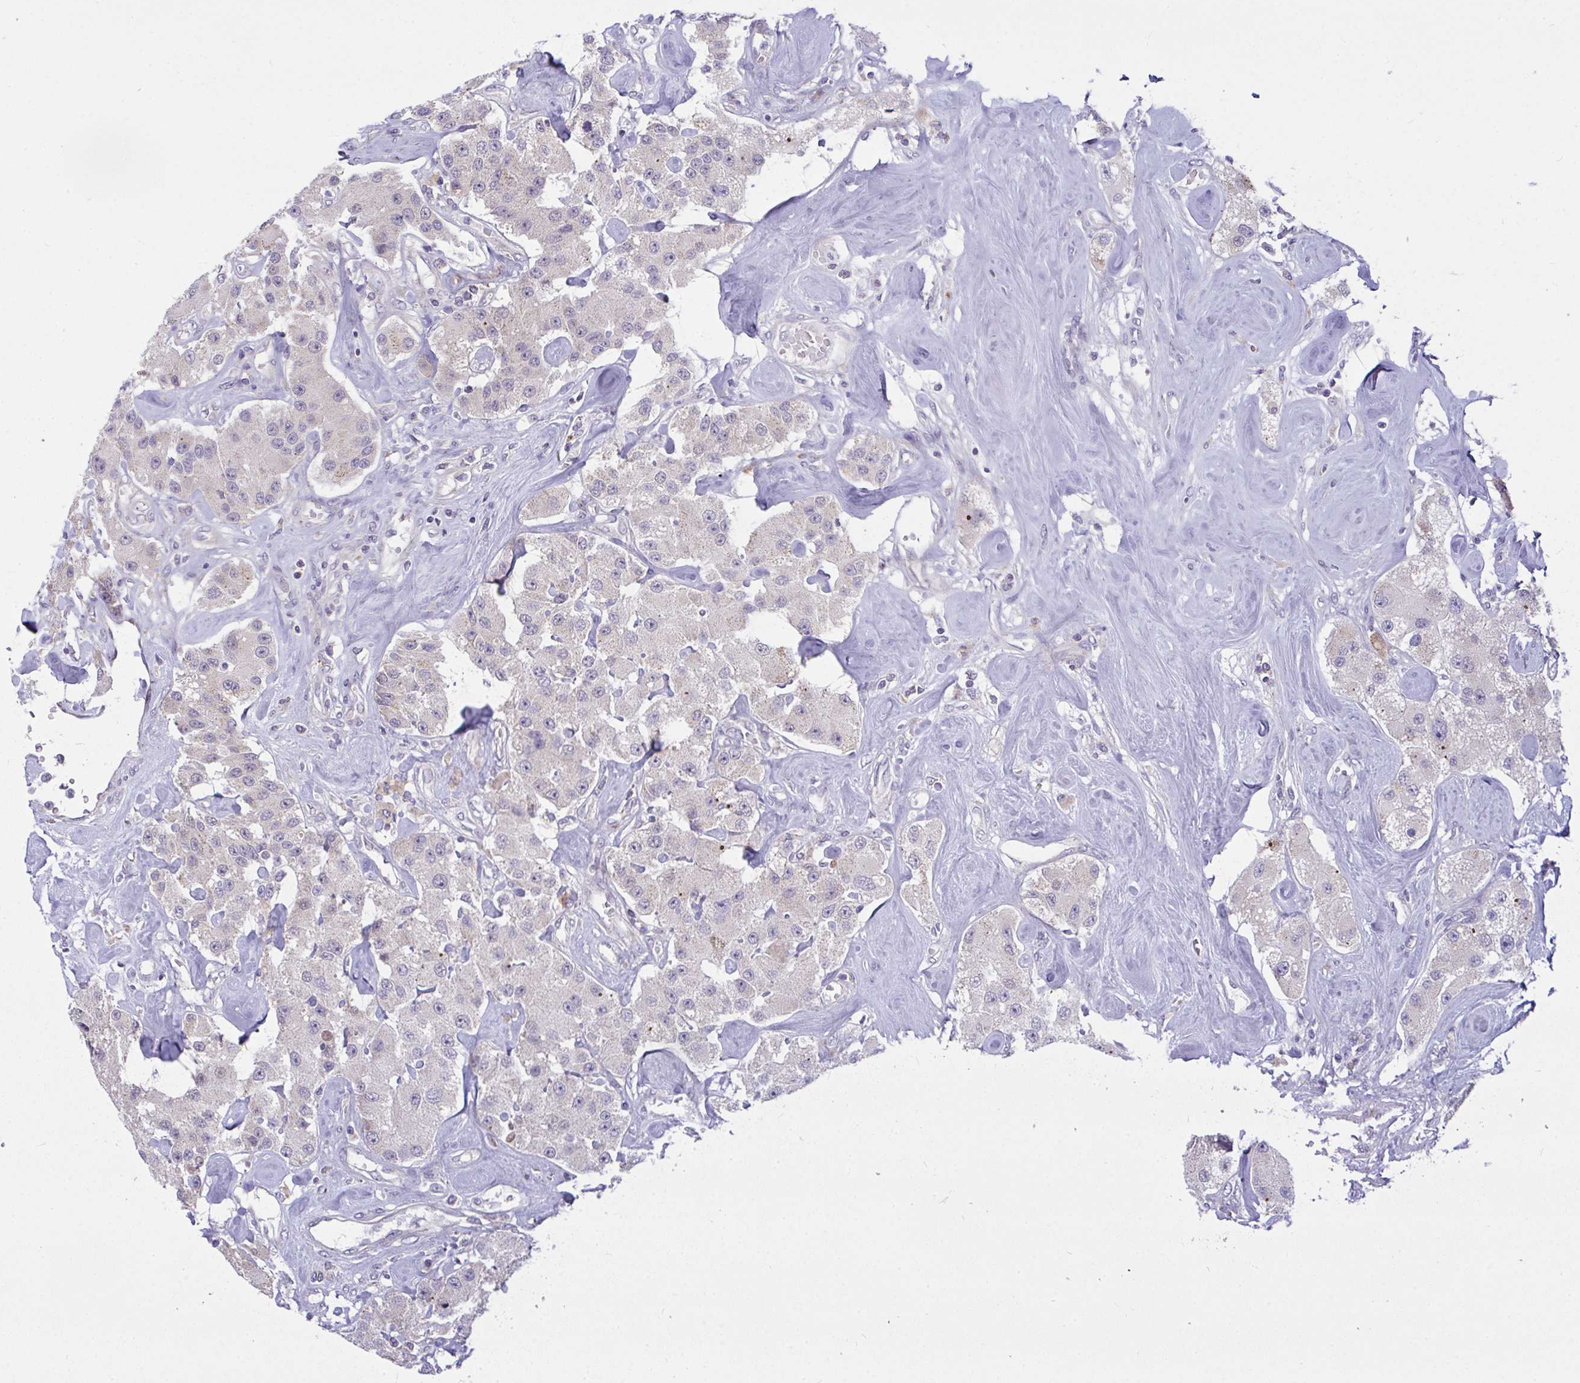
{"staining": {"intensity": "strong", "quantity": "<25%", "location": "cytoplasmic/membranous"}, "tissue": "carcinoid", "cell_type": "Tumor cells", "image_type": "cancer", "snomed": [{"axis": "morphology", "description": "Carcinoid, malignant, NOS"}, {"axis": "topography", "description": "Pancreas"}], "caption": "Immunohistochemistry (DAB (3,3'-diaminobenzidine)) staining of human carcinoid shows strong cytoplasmic/membranous protein positivity in approximately <25% of tumor cells.", "gene": "SRRM4", "patient": {"sex": "male", "age": 41}}